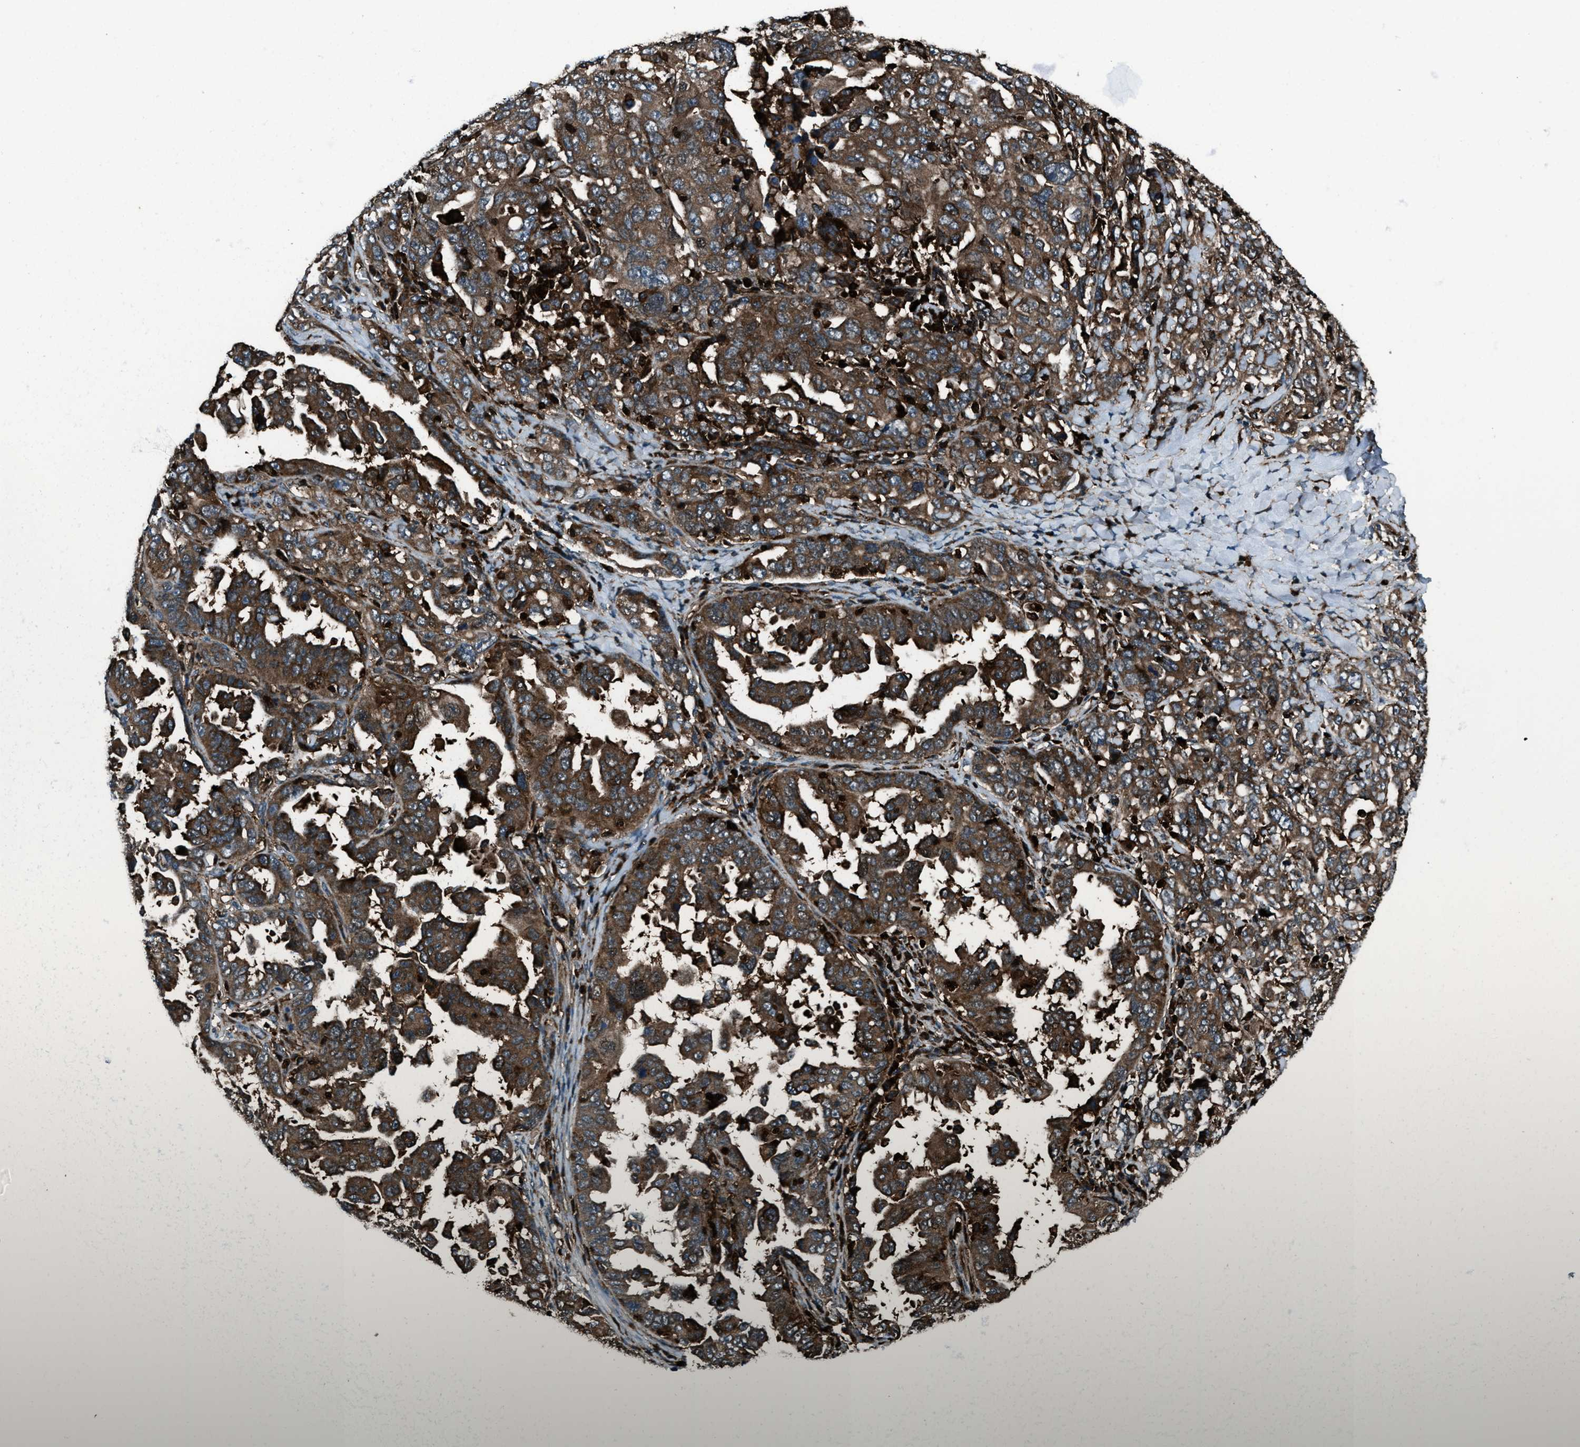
{"staining": {"intensity": "moderate", "quantity": ">75%", "location": "cytoplasmic/membranous"}, "tissue": "ovarian cancer", "cell_type": "Tumor cells", "image_type": "cancer", "snomed": [{"axis": "morphology", "description": "Carcinoma, endometroid"}, {"axis": "topography", "description": "Ovary"}], "caption": "This image reveals endometroid carcinoma (ovarian) stained with IHC to label a protein in brown. The cytoplasmic/membranous of tumor cells show moderate positivity for the protein. Nuclei are counter-stained blue.", "gene": "SNX30", "patient": {"sex": "female", "age": 62}}